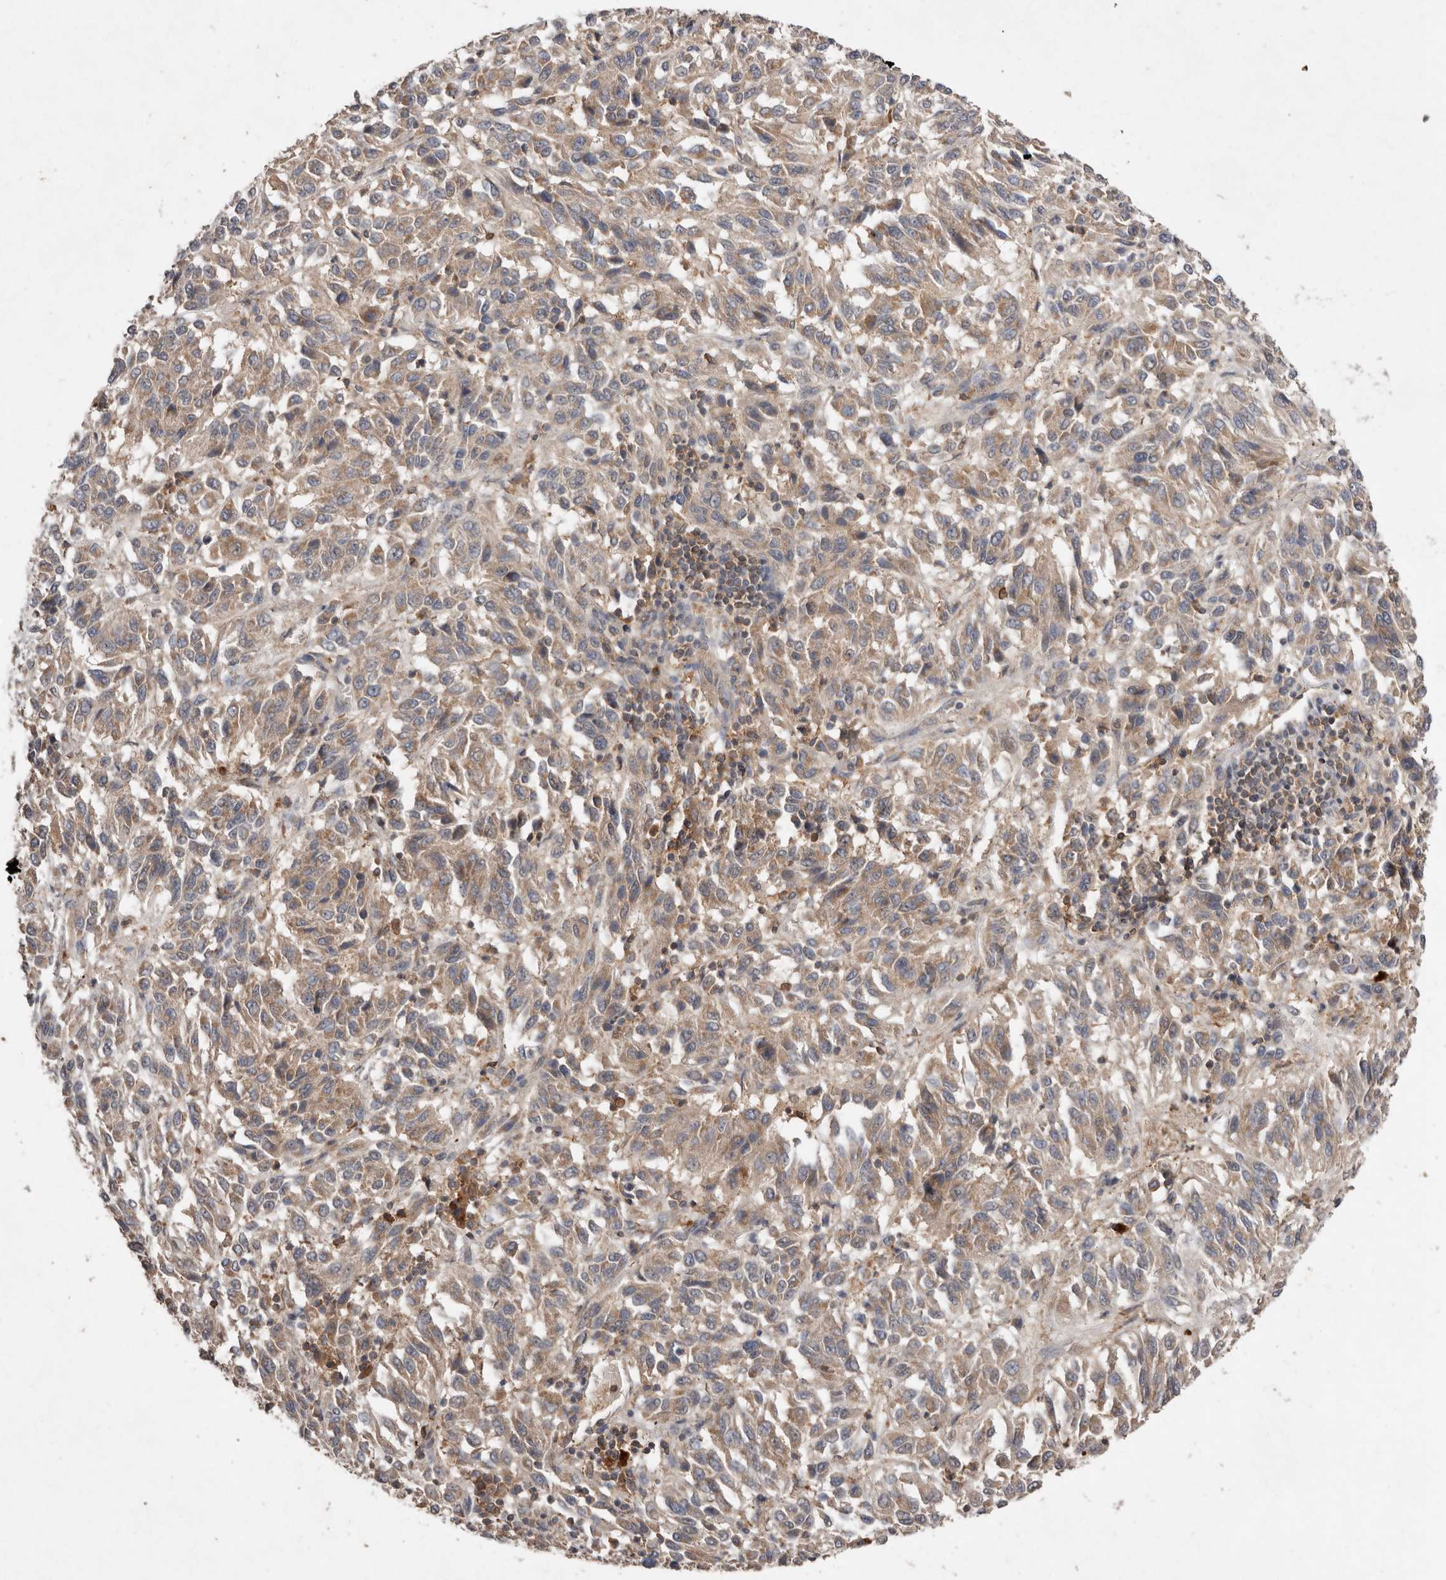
{"staining": {"intensity": "weak", "quantity": ">75%", "location": "cytoplasmic/membranous"}, "tissue": "melanoma", "cell_type": "Tumor cells", "image_type": "cancer", "snomed": [{"axis": "morphology", "description": "Malignant melanoma, Metastatic site"}, {"axis": "topography", "description": "Lung"}], "caption": "IHC histopathology image of melanoma stained for a protein (brown), which reveals low levels of weak cytoplasmic/membranous positivity in about >75% of tumor cells.", "gene": "EDEM1", "patient": {"sex": "male", "age": 64}}